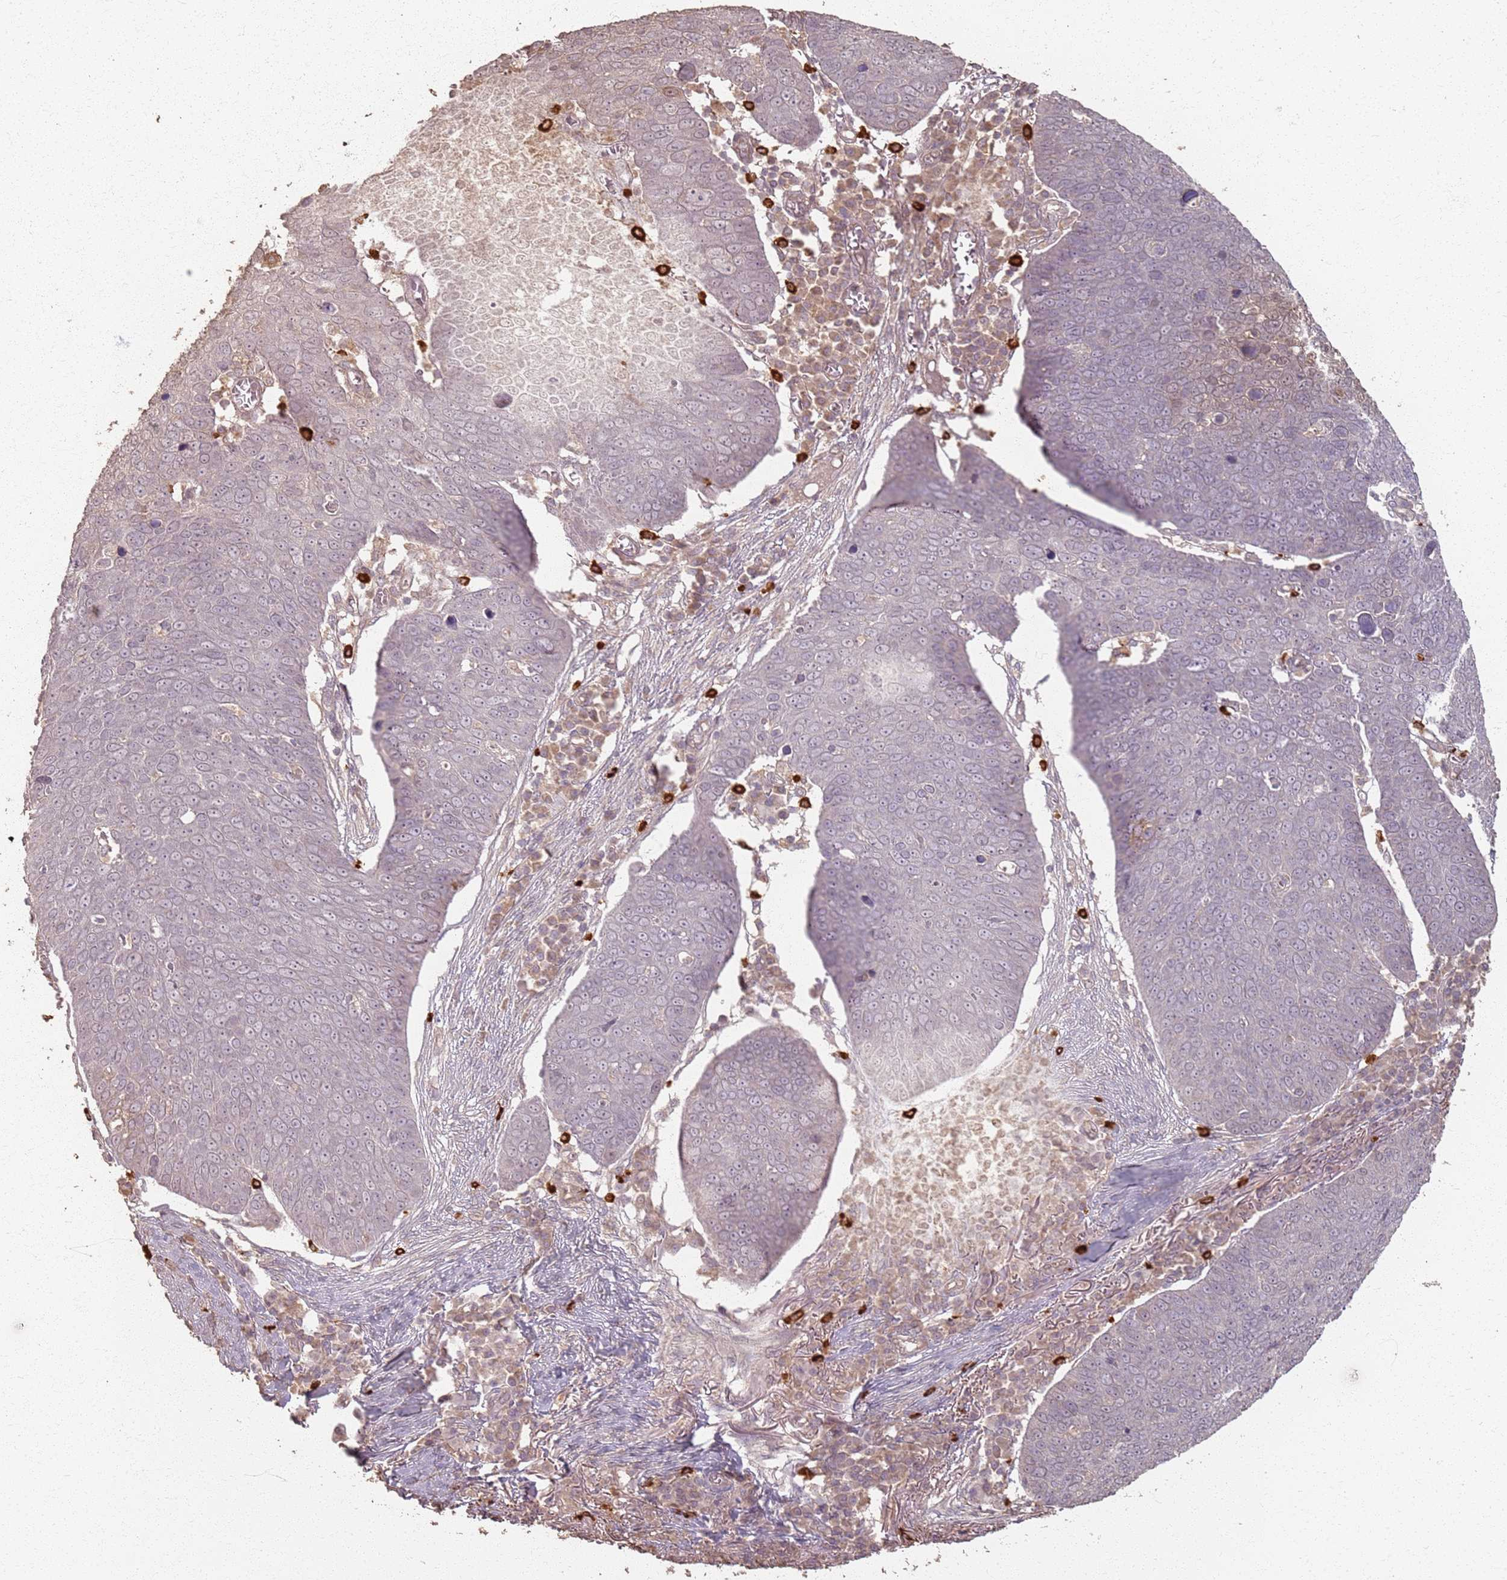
{"staining": {"intensity": "negative", "quantity": "none", "location": "none"}, "tissue": "skin cancer", "cell_type": "Tumor cells", "image_type": "cancer", "snomed": [{"axis": "morphology", "description": "Squamous cell carcinoma, NOS"}, {"axis": "topography", "description": "Skin"}], "caption": "Immunohistochemistry histopathology image of human squamous cell carcinoma (skin) stained for a protein (brown), which demonstrates no expression in tumor cells.", "gene": "CCDC168", "patient": {"sex": "male", "age": 71}}